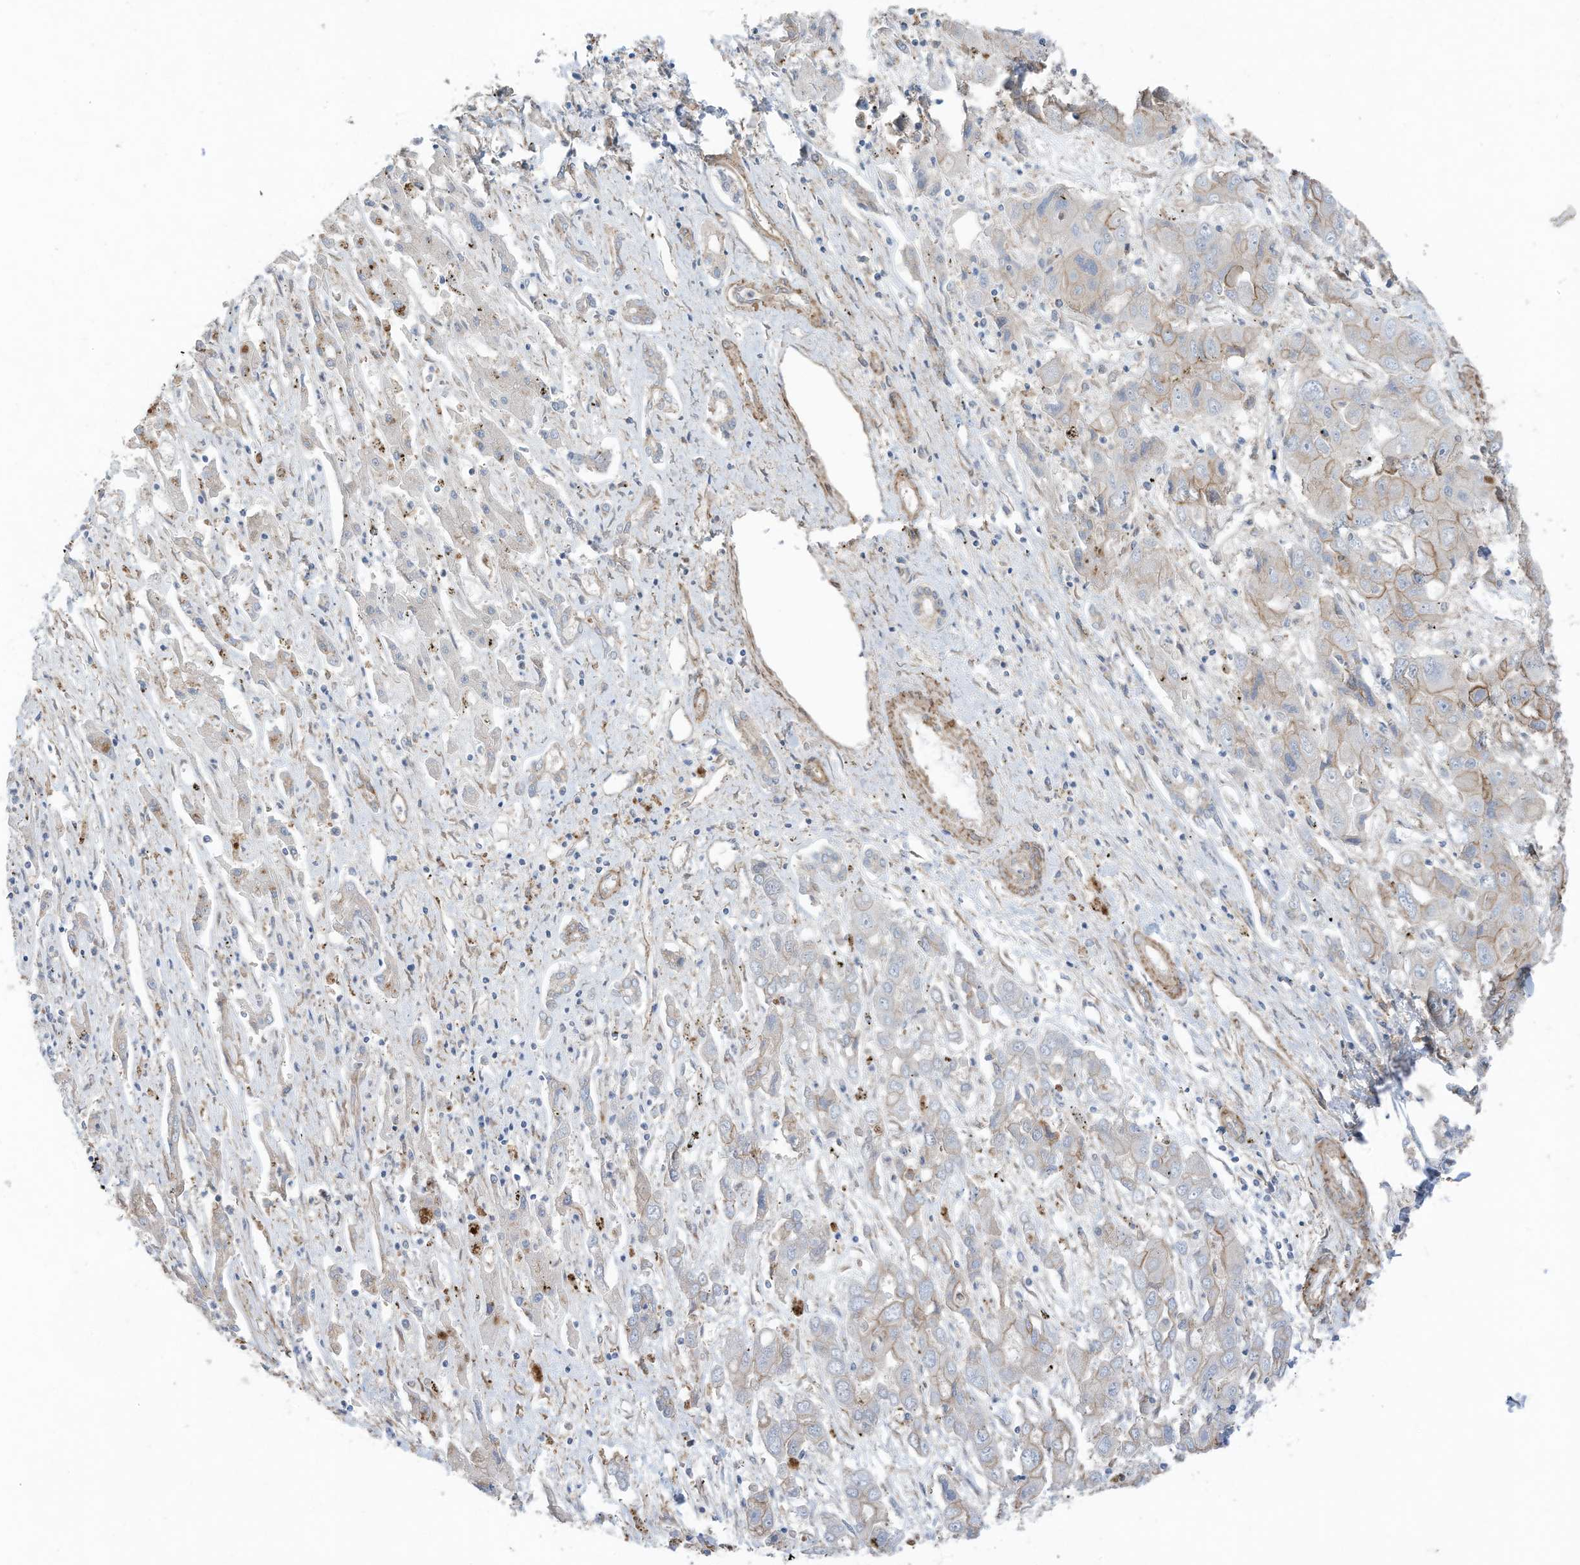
{"staining": {"intensity": "weak", "quantity": "<25%", "location": "cytoplasmic/membranous"}, "tissue": "liver cancer", "cell_type": "Tumor cells", "image_type": "cancer", "snomed": [{"axis": "morphology", "description": "Cholangiocarcinoma"}, {"axis": "topography", "description": "Liver"}], "caption": "The photomicrograph exhibits no staining of tumor cells in liver cancer (cholangiocarcinoma).", "gene": "SLC17A7", "patient": {"sex": "male", "age": 67}}